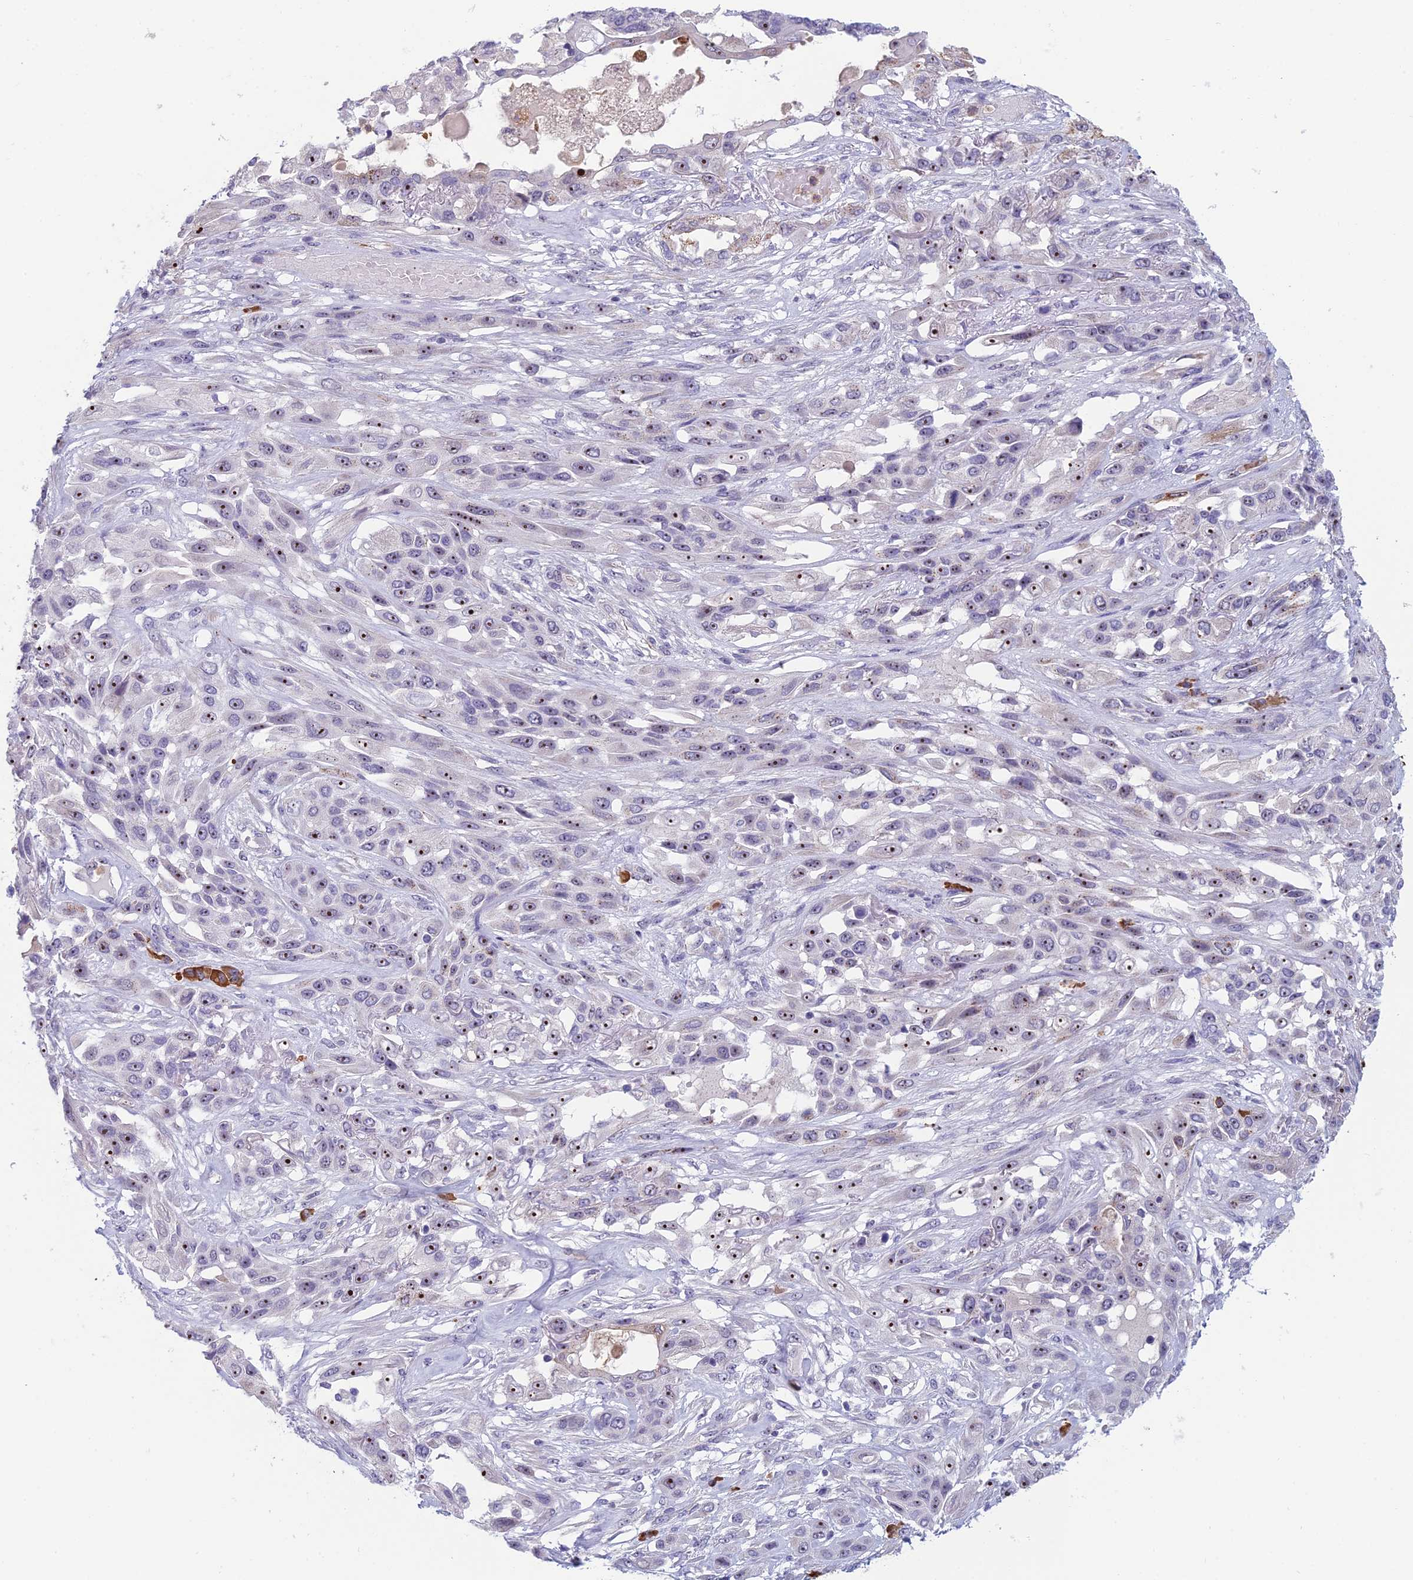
{"staining": {"intensity": "moderate", "quantity": ">75%", "location": "nuclear"}, "tissue": "lung cancer", "cell_type": "Tumor cells", "image_type": "cancer", "snomed": [{"axis": "morphology", "description": "Squamous cell carcinoma, NOS"}, {"axis": "topography", "description": "Lung"}], "caption": "This histopathology image demonstrates immunohistochemistry staining of human squamous cell carcinoma (lung), with medium moderate nuclear positivity in approximately >75% of tumor cells.", "gene": "NOC2L", "patient": {"sex": "female", "age": 70}}